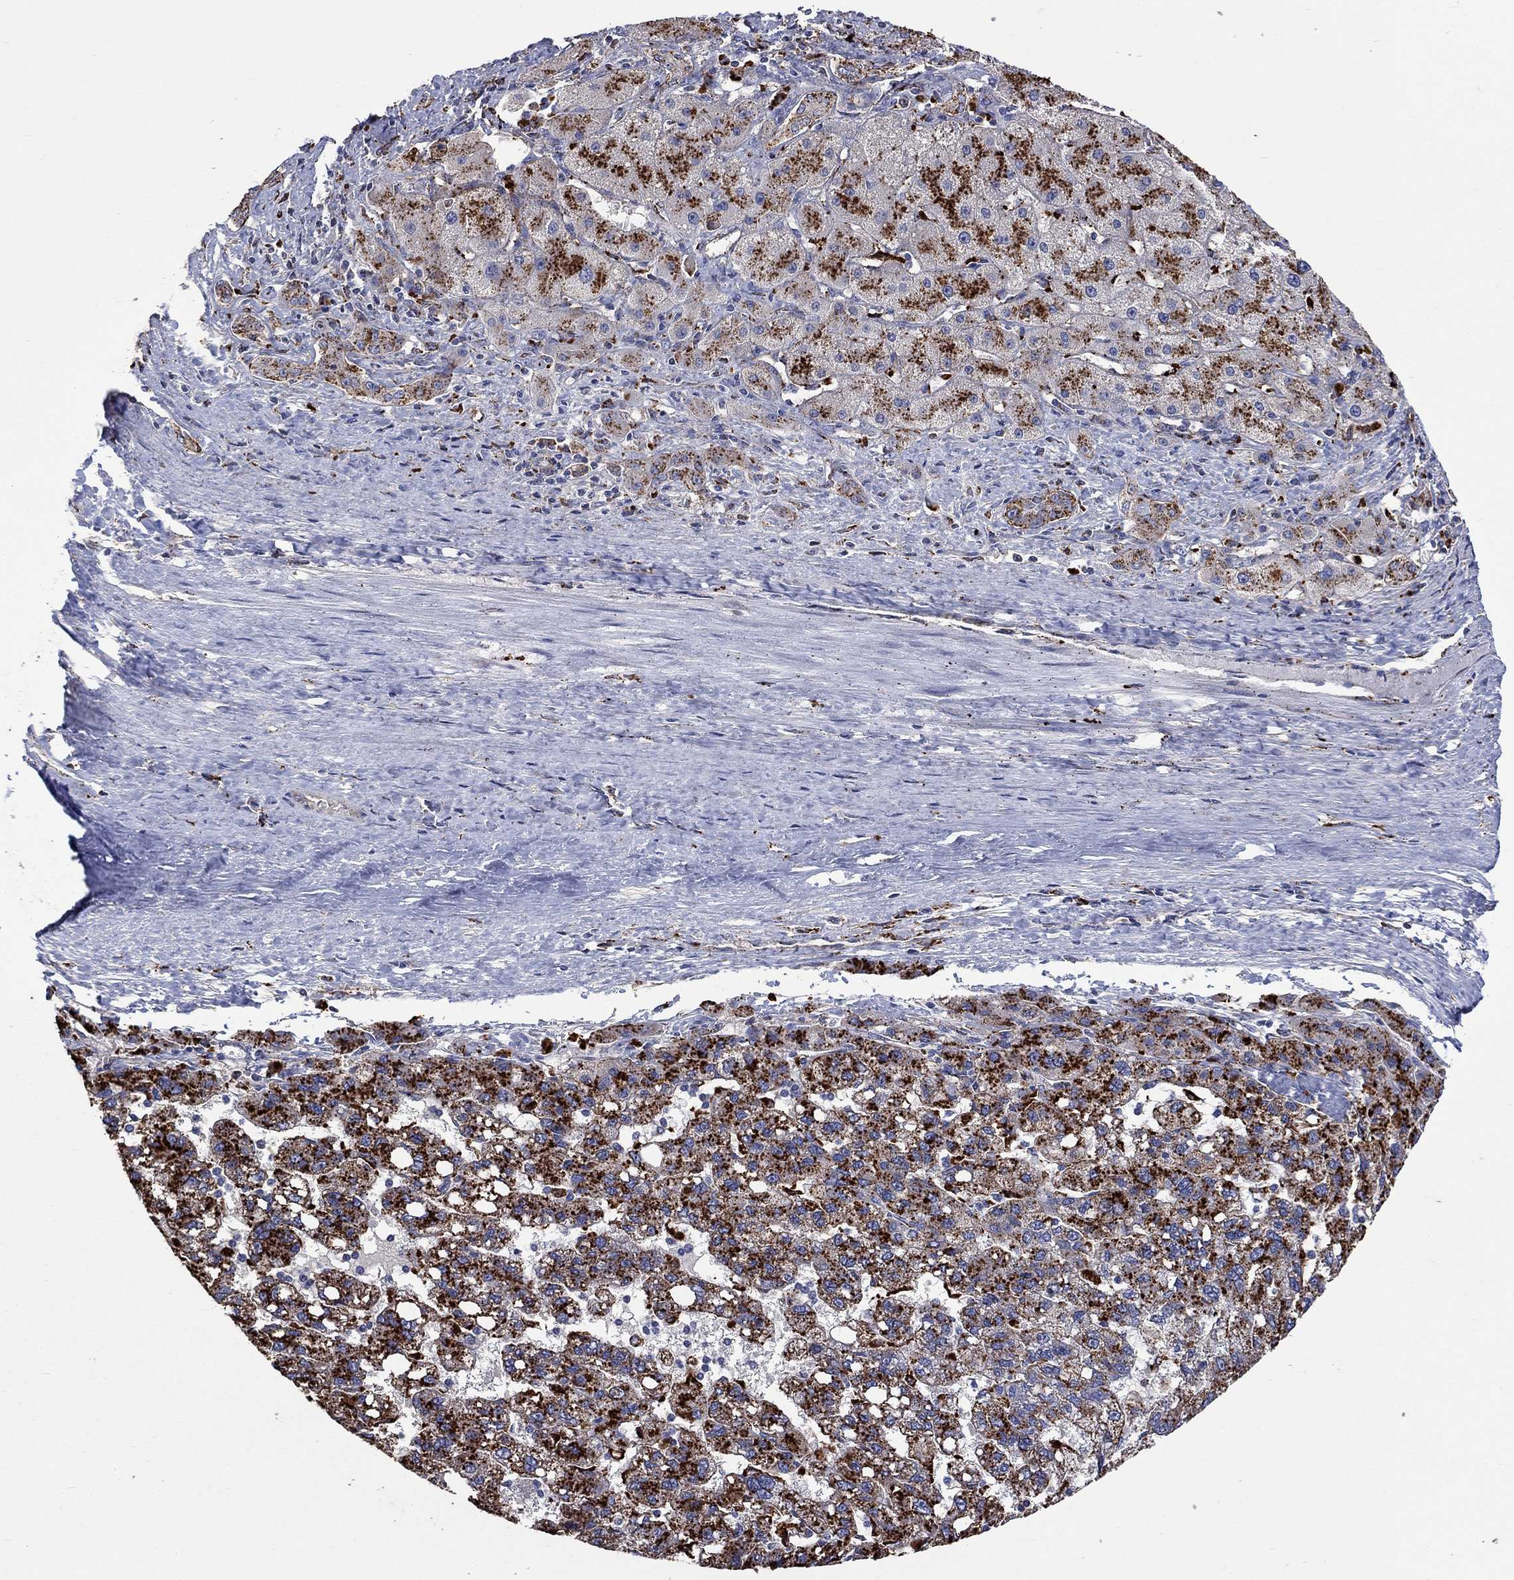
{"staining": {"intensity": "strong", "quantity": ">75%", "location": "cytoplasmic/membranous"}, "tissue": "liver cancer", "cell_type": "Tumor cells", "image_type": "cancer", "snomed": [{"axis": "morphology", "description": "Carcinoma, Hepatocellular, NOS"}, {"axis": "topography", "description": "Liver"}], "caption": "Tumor cells demonstrate high levels of strong cytoplasmic/membranous staining in approximately >75% of cells in human liver cancer (hepatocellular carcinoma).", "gene": "CTSB", "patient": {"sex": "female", "age": 82}}